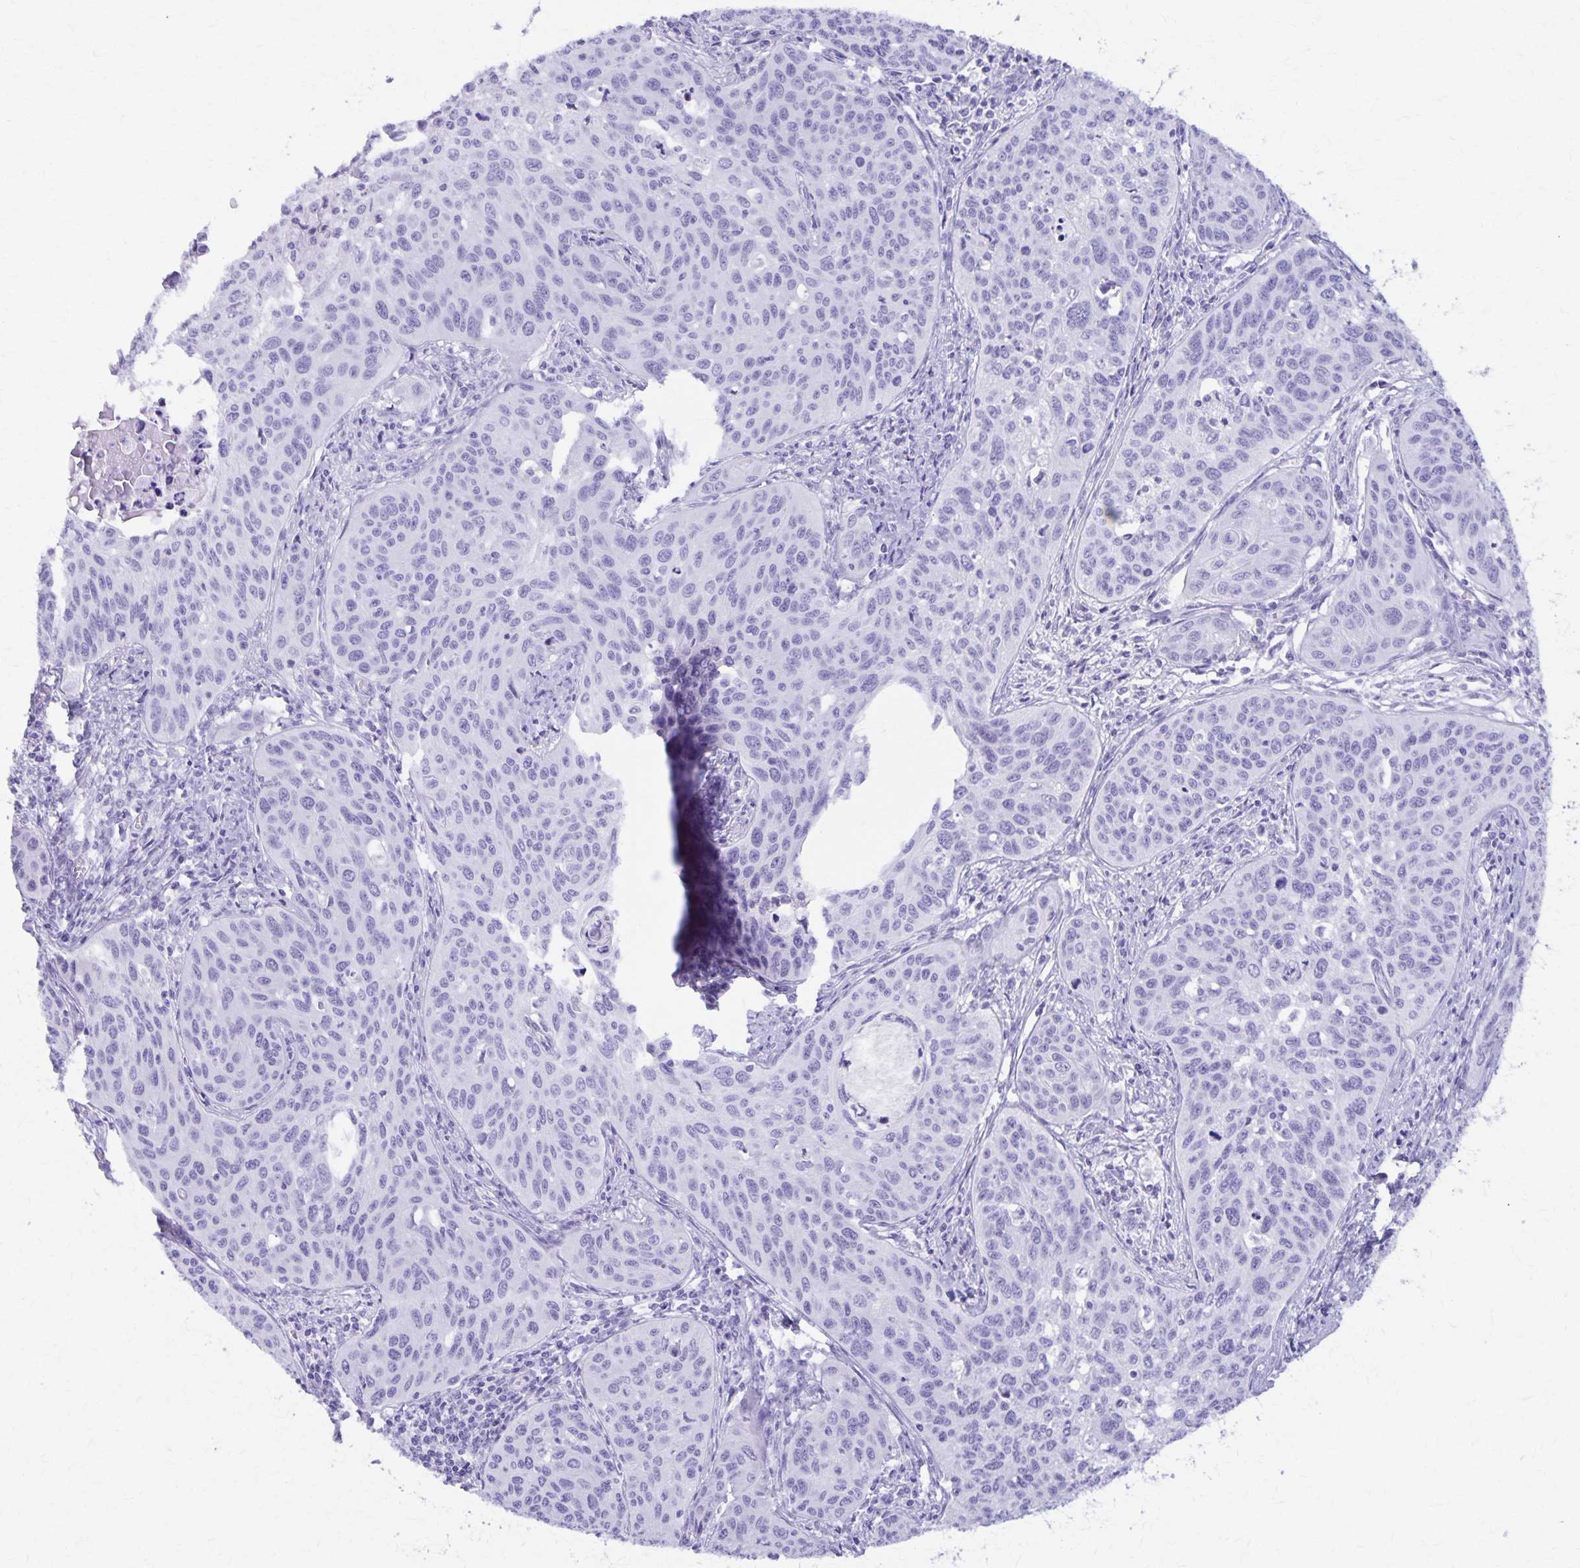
{"staining": {"intensity": "negative", "quantity": "none", "location": "none"}, "tissue": "cervical cancer", "cell_type": "Tumor cells", "image_type": "cancer", "snomed": [{"axis": "morphology", "description": "Squamous cell carcinoma, NOS"}, {"axis": "topography", "description": "Cervix"}], "caption": "Cervical squamous cell carcinoma stained for a protein using immunohistochemistry (IHC) demonstrates no staining tumor cells.", "gene": "DEFA5", "patient": {"sex": "female", "age": 31}}